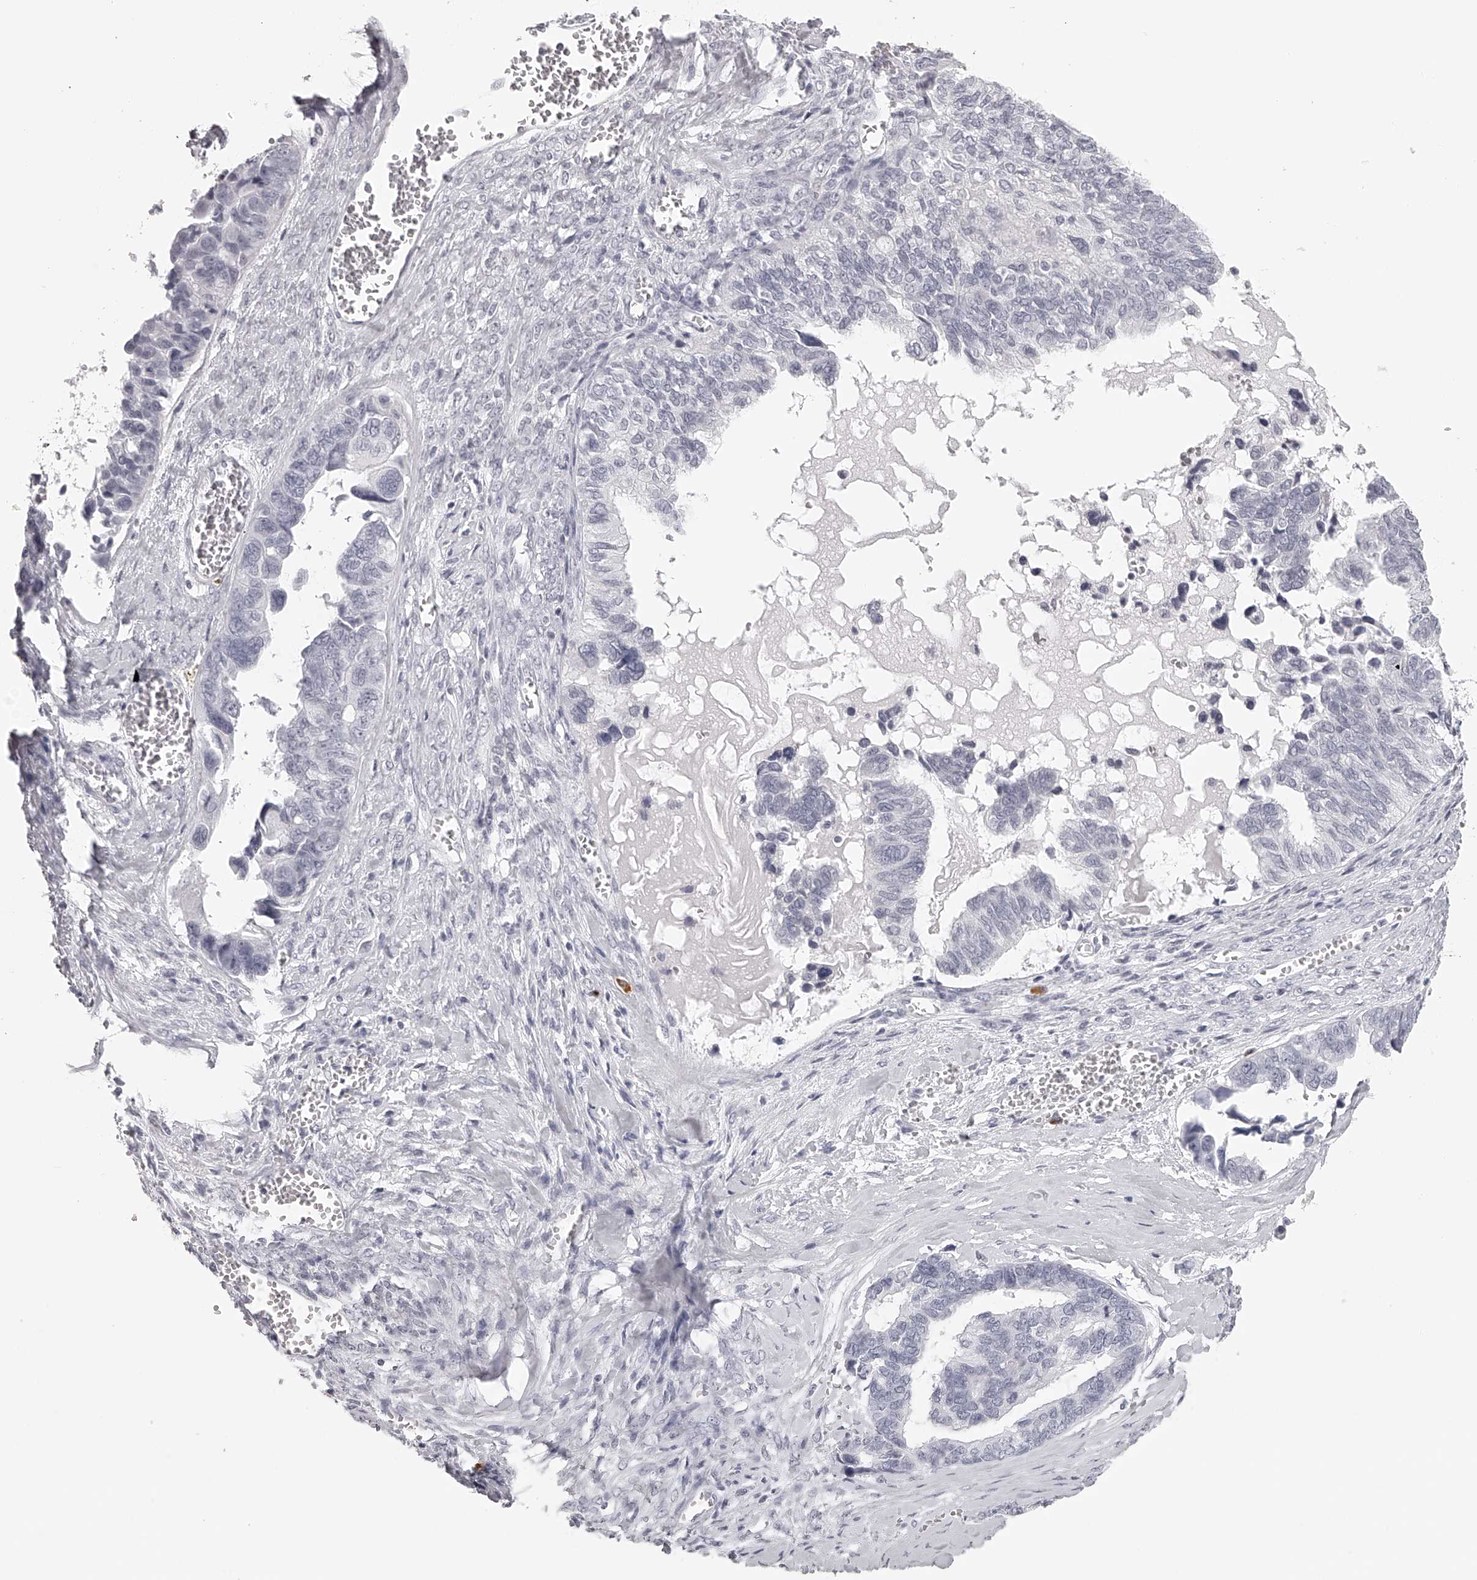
{"staining": {"intensity": "negative", "quantity": "none", "location": "none"}, "tissue": "ovarian cancer", "cell_type": "Tumor cells", "image_type": "cancer", "snomed": [{"axis": "morphology", "description": "Cystadenocarcinoma, serous, NOS"}, {"axis": "topography", "description": "Ovary"}], "caption": "DAB immunohistochemical staining of human serous cystadenocarcinoma (ovarian) exhibits no significant positivity in tumor cells.", "gene": "SEC11C", "patient": {"sex": "female", "age": 79}}